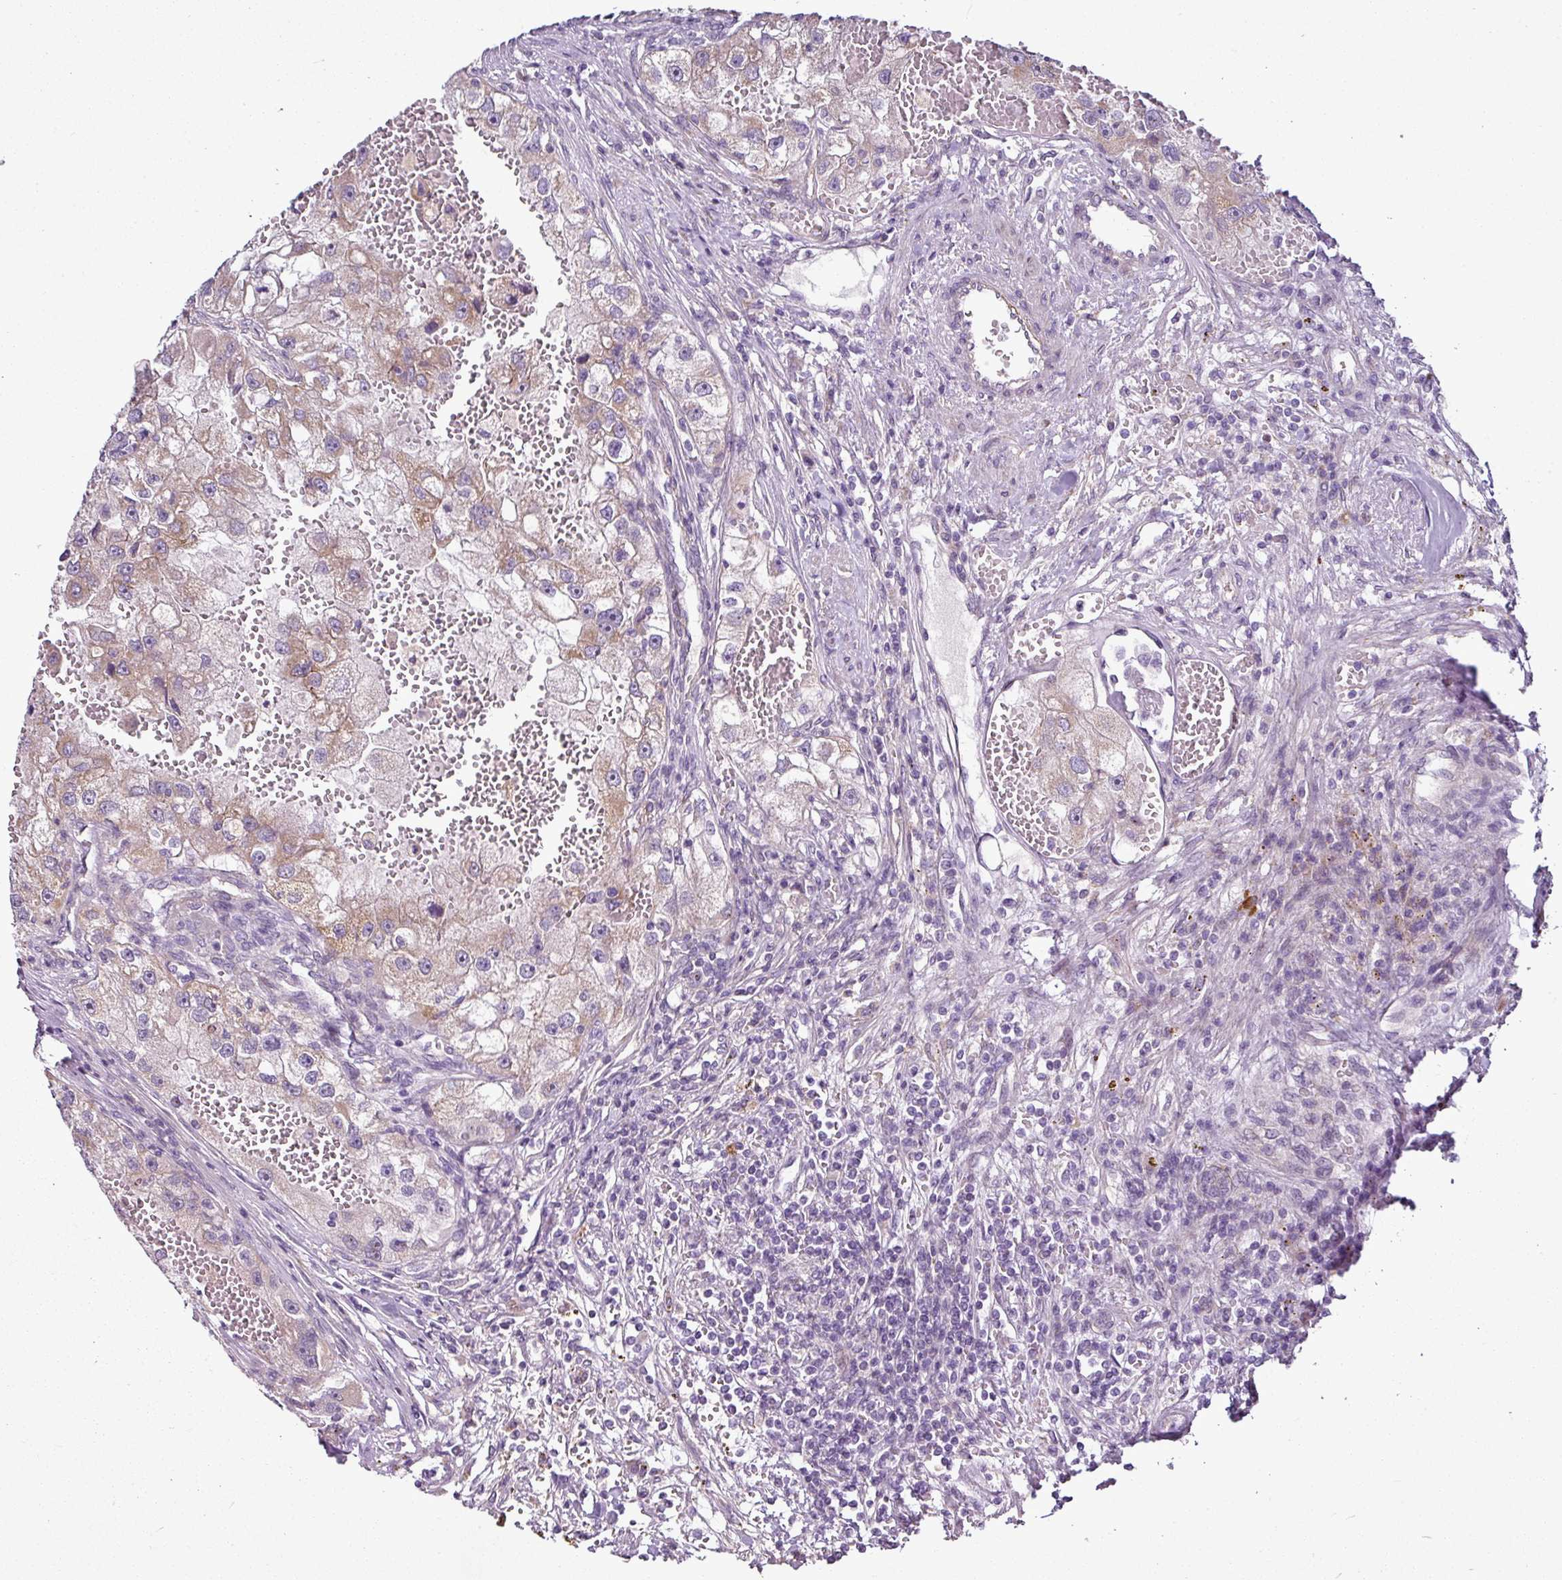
{"staining": {"intensity": "weak", "quantity": "25%-75%", "location": "cytoplasmic/membranous"}, "tissue": "renal cancer", "cell_type": "Tumor cells", "image_type": "cancer", "snomed": [{"axis": "morphology", "description": "Adenocarcinoma, NOS"}, {"axis": "topography", "description": "Kidney"}], "caption": "Immunohistochemical staining of adenocarcinoma (renal) demonstrates weak cytoplasmic/membranous protein positivity in about 25%-75% of tumor cells.", "gene": "GAN", "patient": {"sex": "male", "age": 63}}